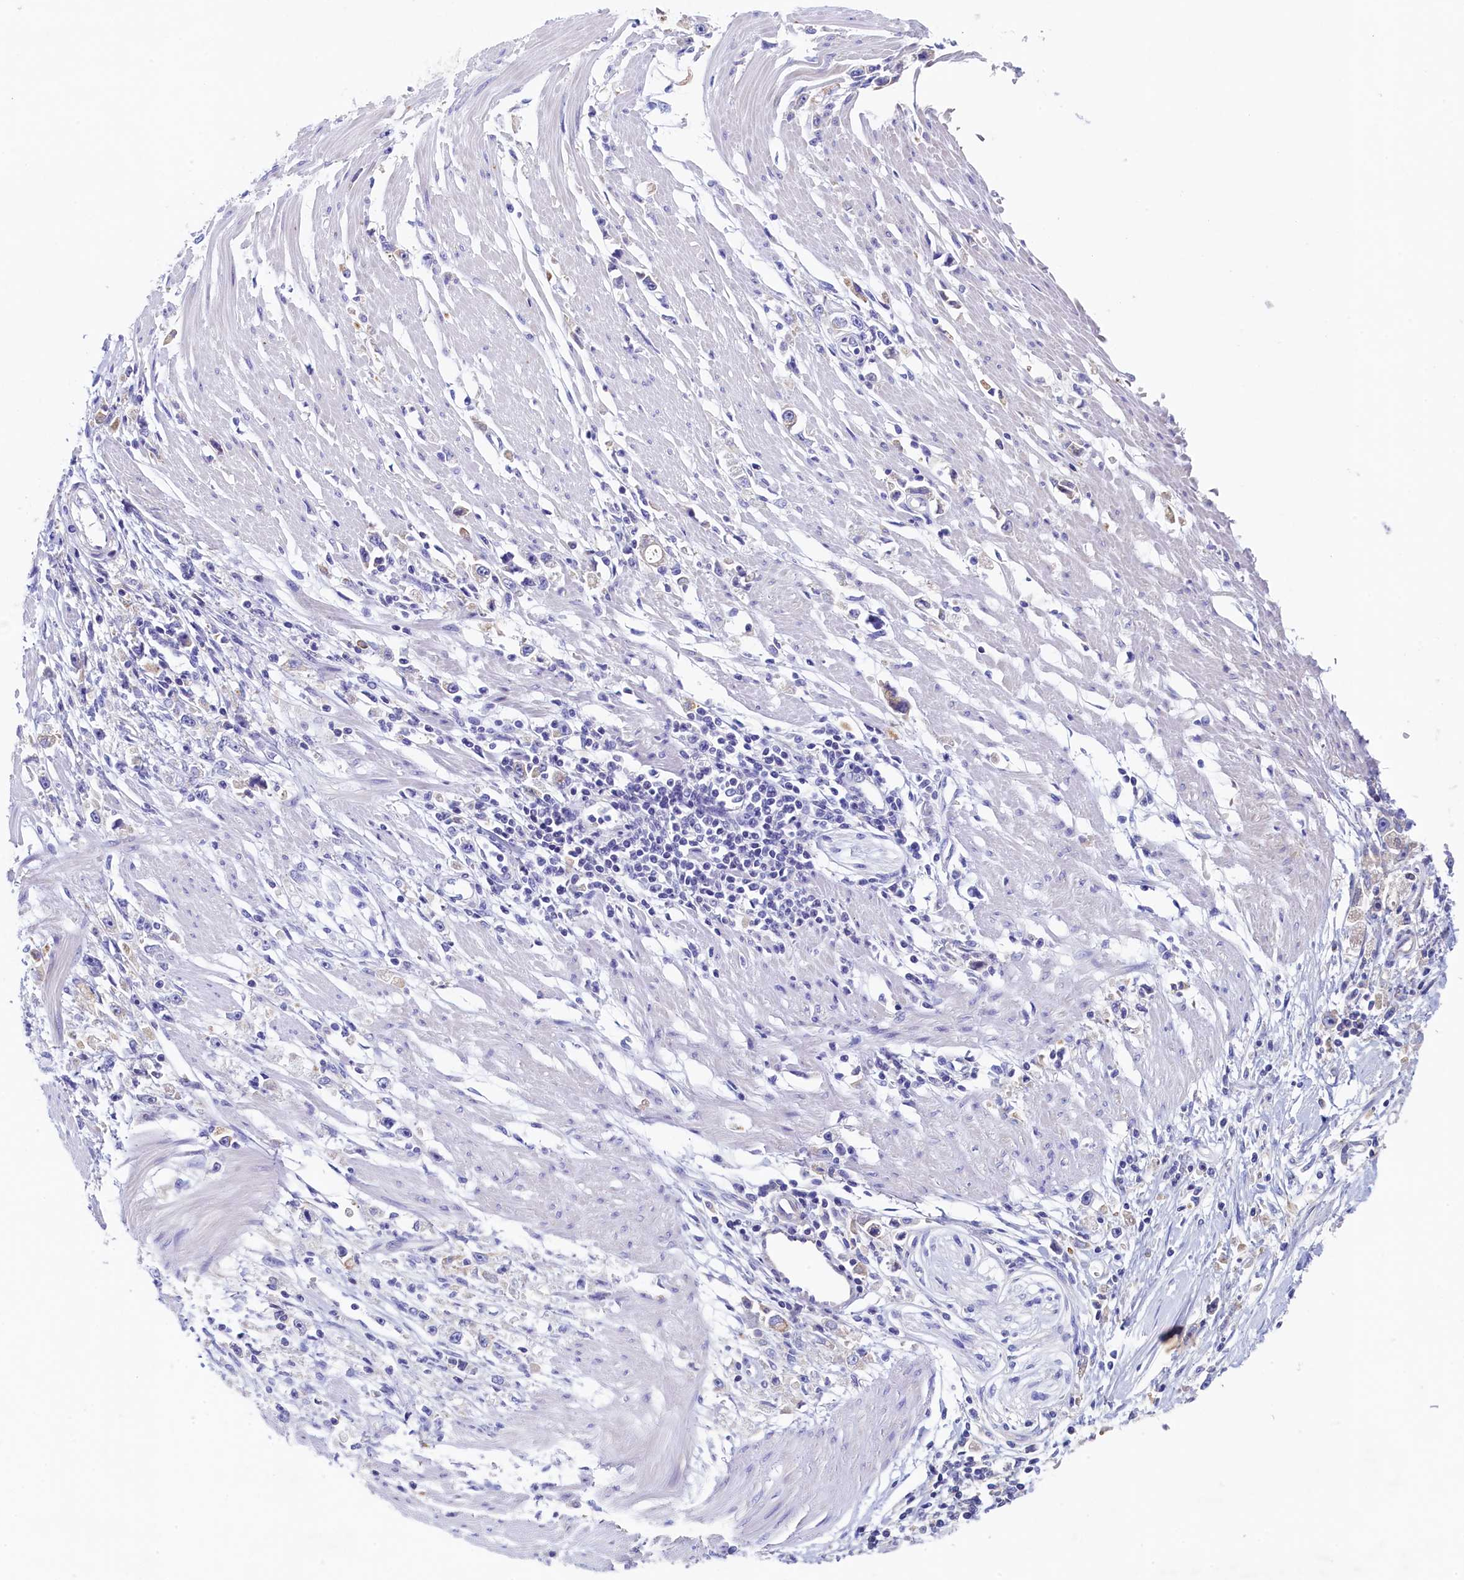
{"staining": {"intensity": "negative", "quantity": "none", "location": "none"}, "tissue": "stomach cancer", "cell_type": "Tumor cells", "image_type": "cancer", "snomed": [{"axis": "morphology", "description": "Adenocarcinoma, NOS"}, {"axis": "topography", "description": "Stomach"}], "caption": "DAB (3,3'-diaminobenzidine) immunohistochemical staining of adenocarcinoma (stomach) reveals no significant expression in tumor cells.", "gene": "GUCA1C", "patient": {"sex": "female", "age": 59}}